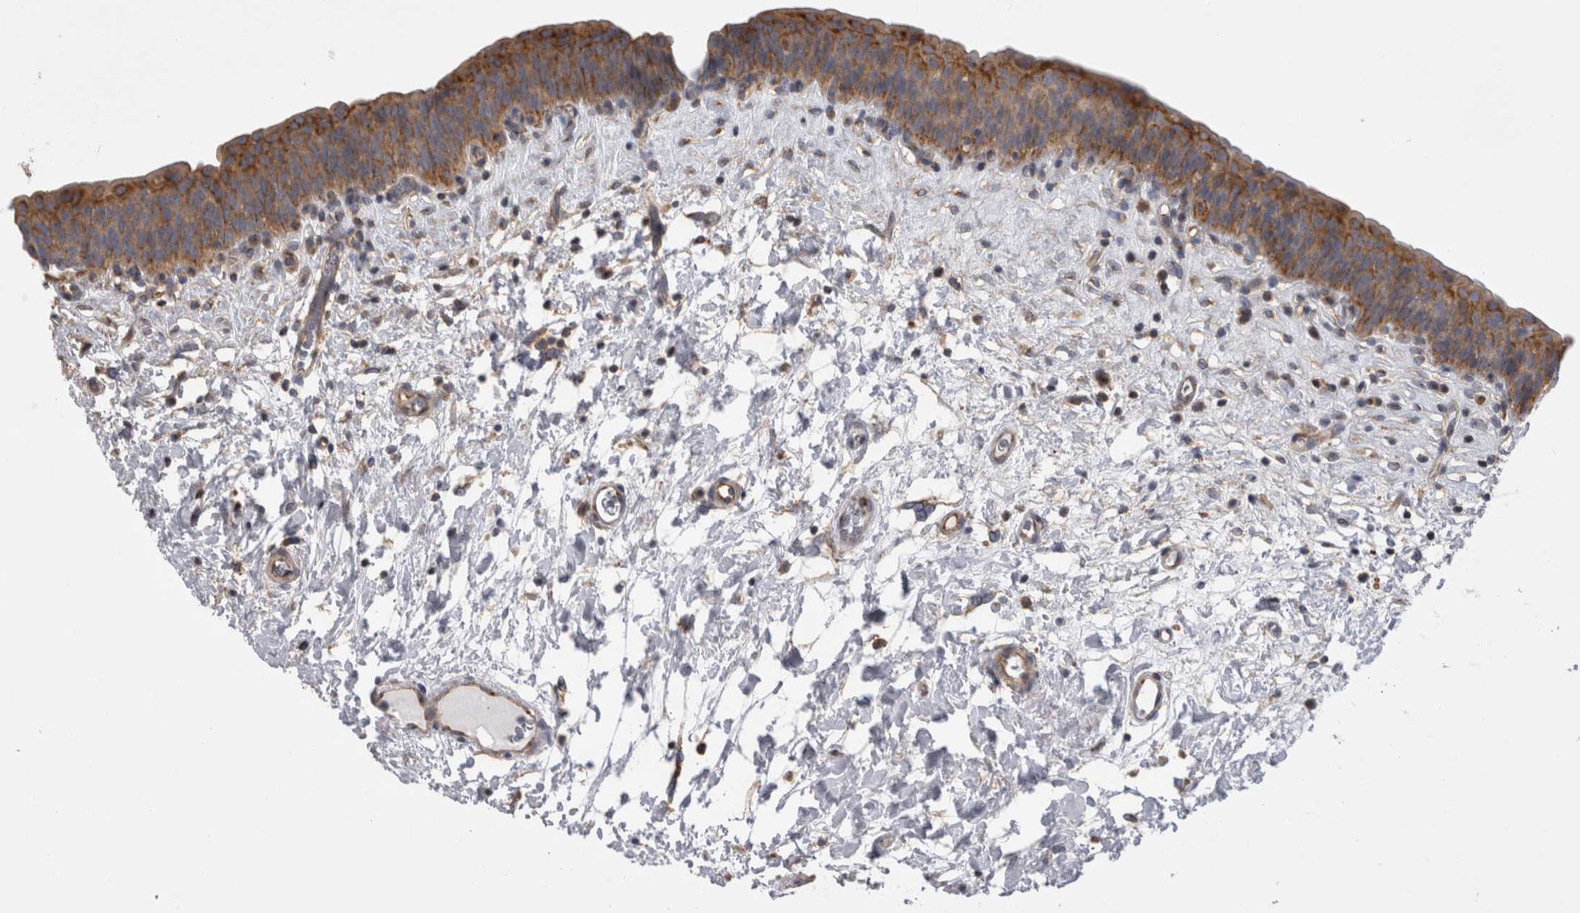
{"staining": {"intensity": "moderate", "quantity": "25%-75%", "location": "cytoplasmic/membranous"}, "tissue": "urinary bladder", "cell_type": "Urothelial cells", "image_type": "normal", "snomed": [{"axis": "morphology", "description": "Normal tissue, NOS"}, {"axis": "topography", "description": "Urinary bladder"}], "caption": "Urinary bladder stained with a brown dye displays moderate cytoplasmic/membranous positive expression in approximately 25%-75% of urothelial cells.", "gene": "ATXN3L", "patient": {"sex": "male", "age": 83}}